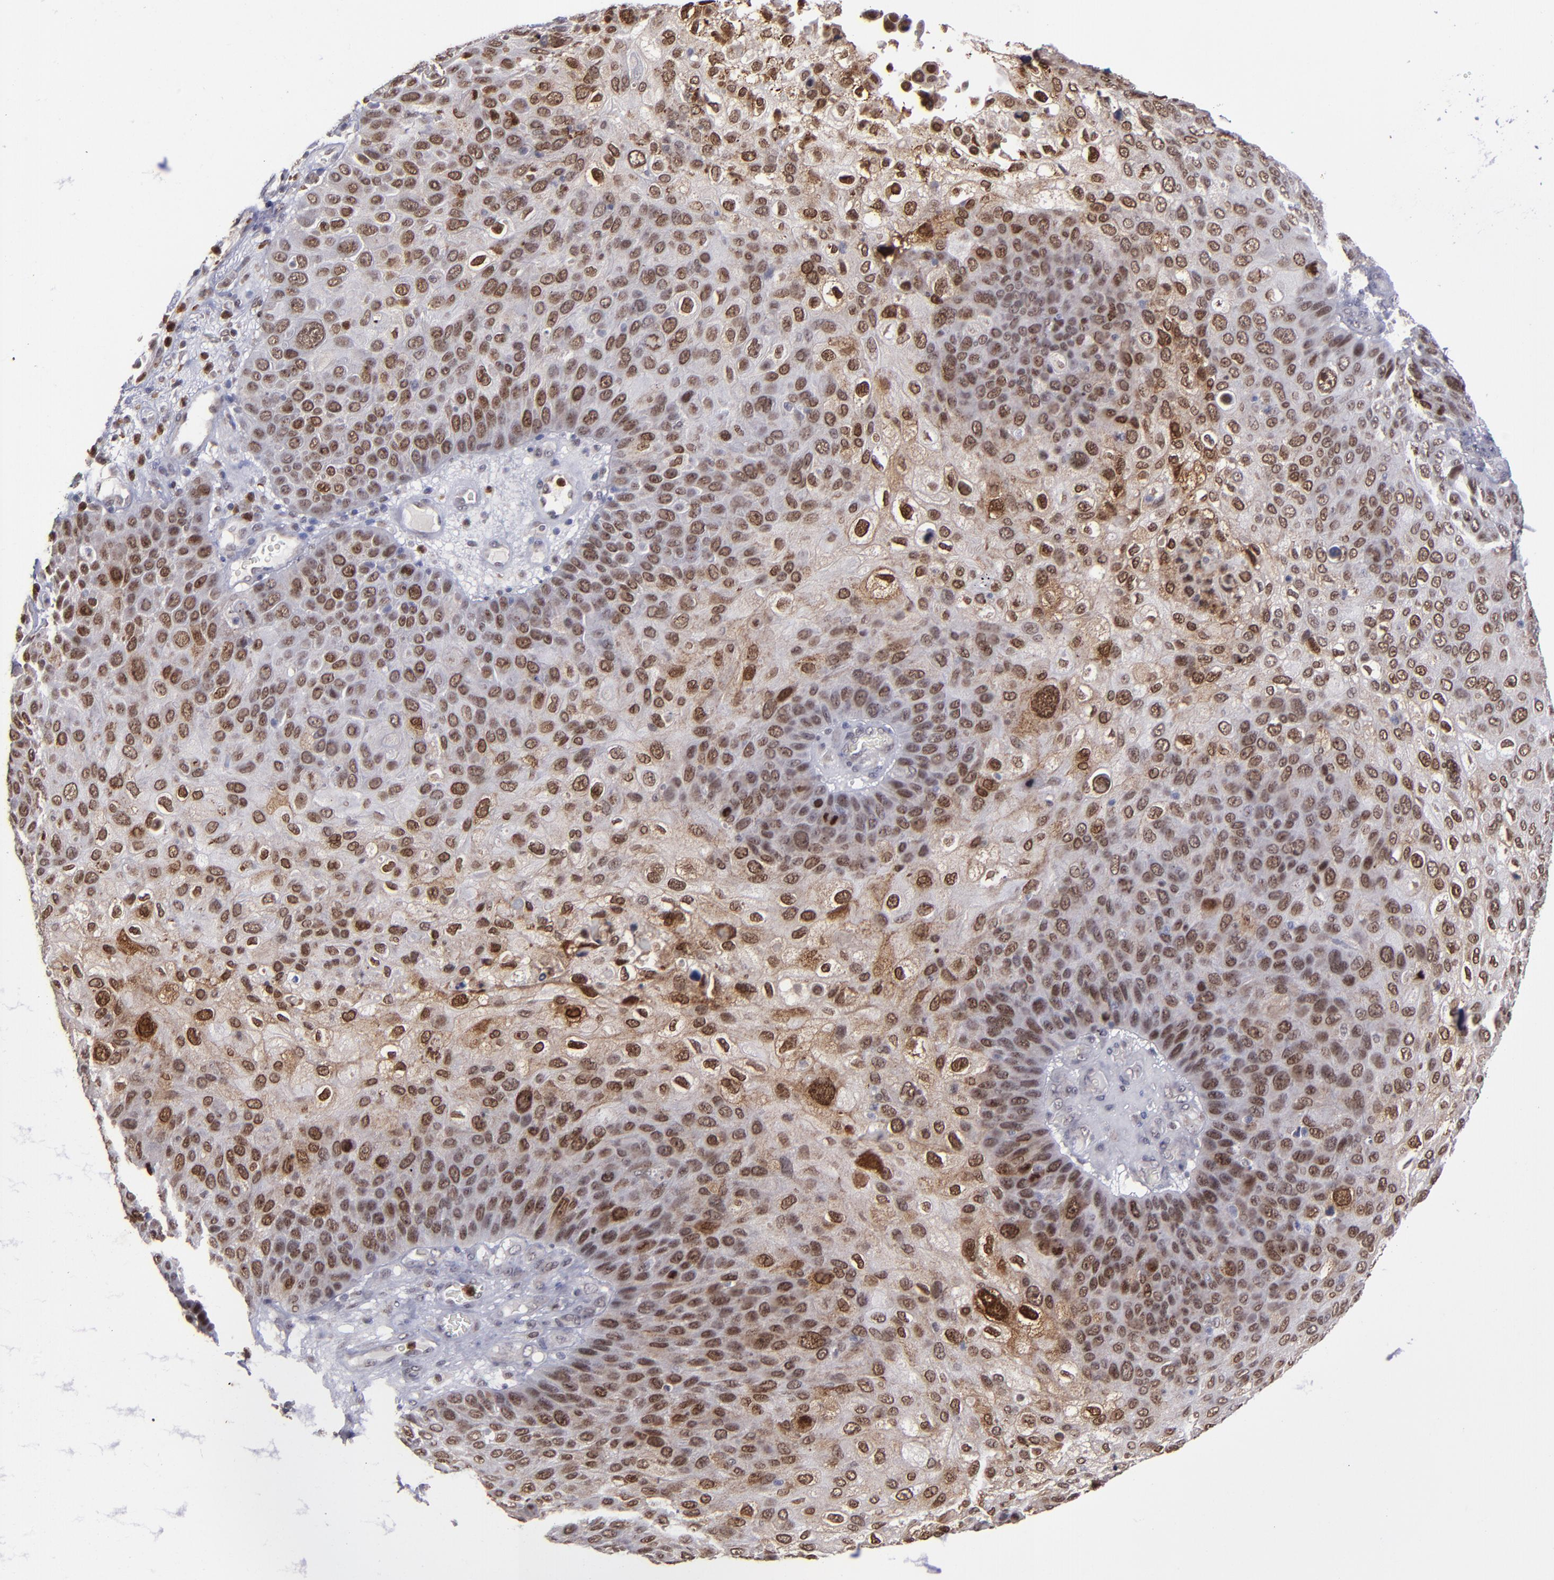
{"staining": {"intensity": "strong", "quantity": ">75%", "location": "nuclear"}, "tissue": "skin cancer", "cell_type": "Tumor cells", "image_type": "cancer", "snomed": [{"axis": "morphology", "description": "Squamous cell carcinoma, NOS"}, {"axis": "topography", "description": "Skin"}], "caption": "A brown stain shows strong nuclear staining of a protein in squamous cell carcinoma (skin) tumor cells.", "gene": "RREB1", "patient": {"sex": "male", "age": 87}}